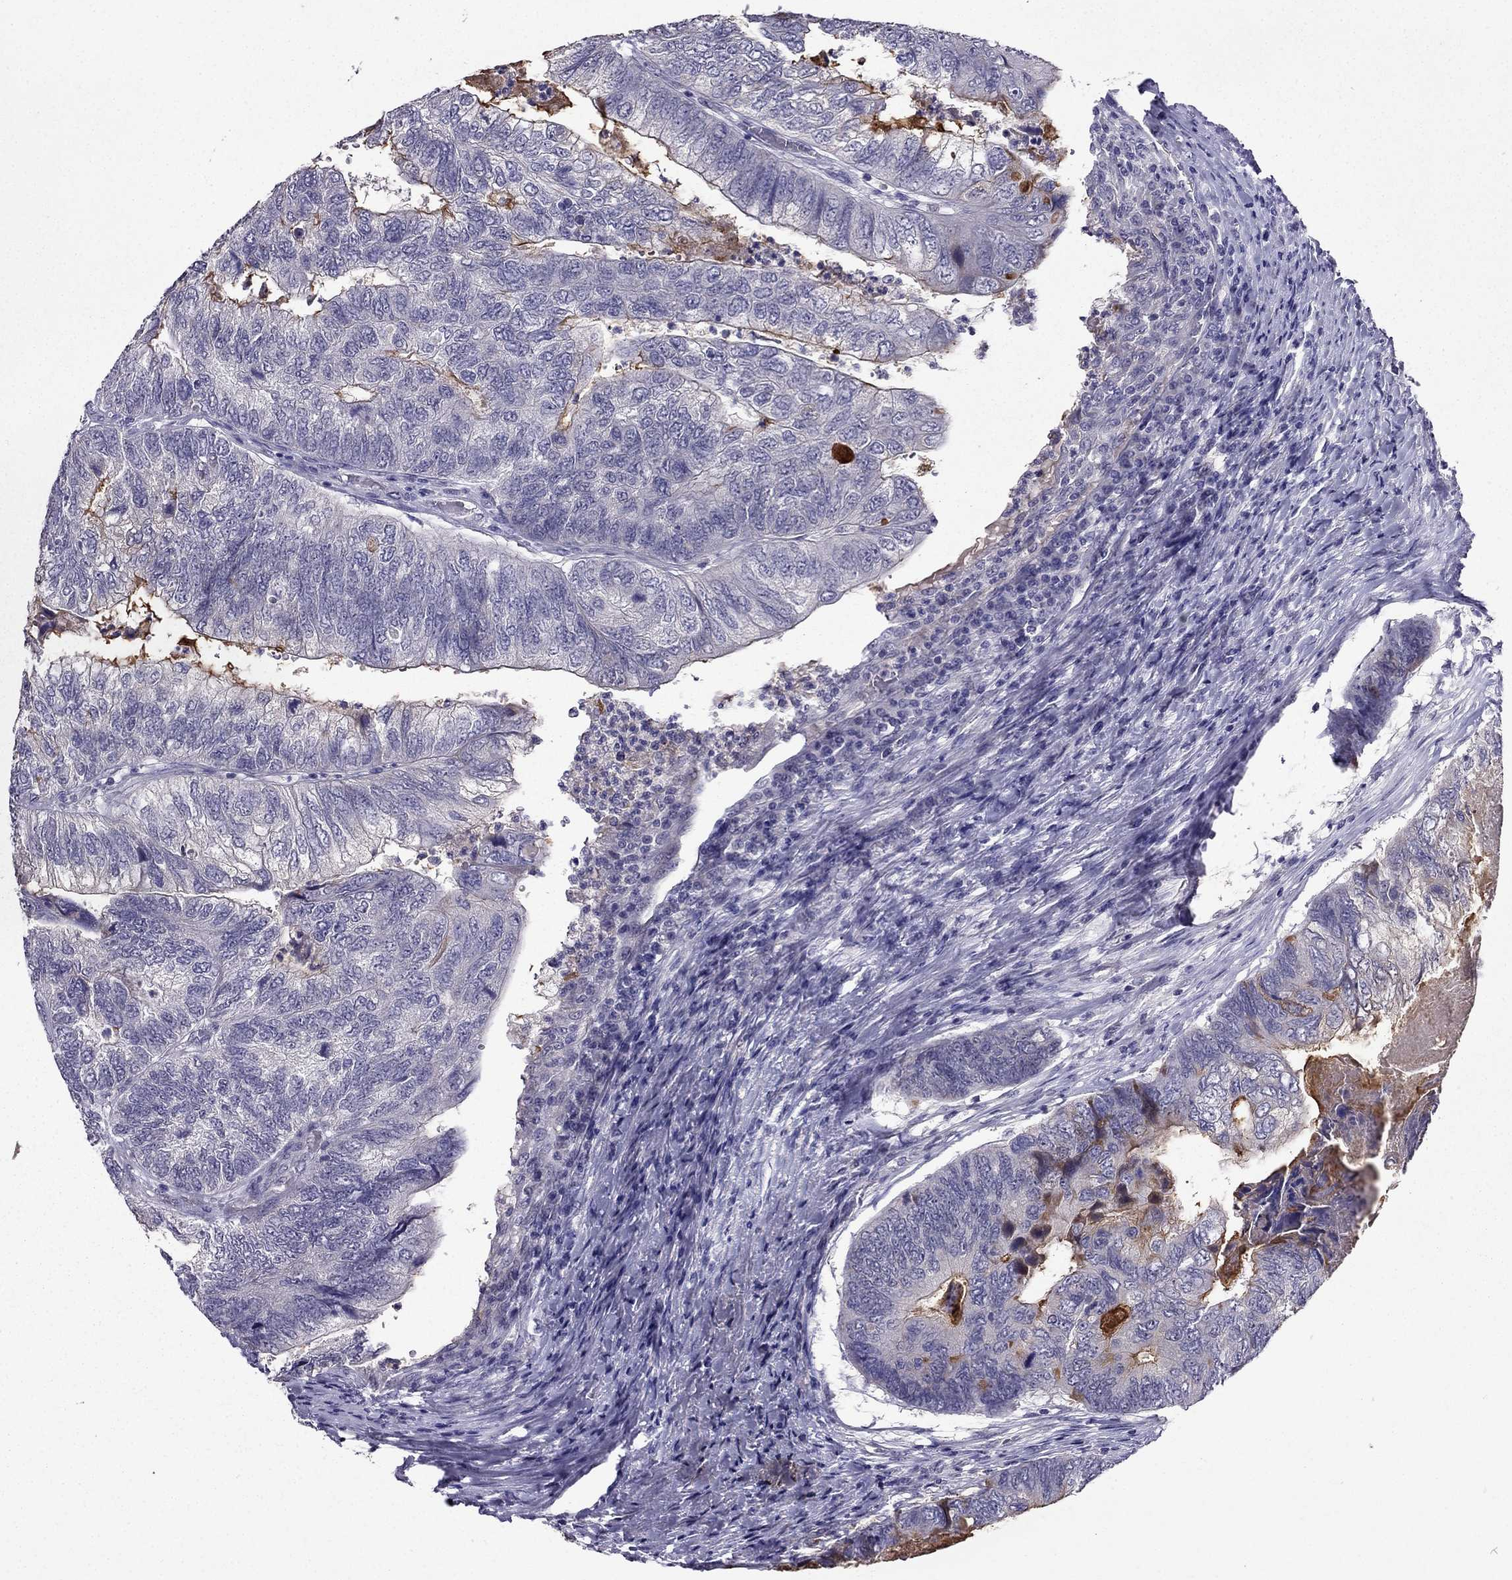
{"staining": {"intensity": "weak", "quantity": "<25%", "location": "cytoplasmic/membranous"}, "tissue": "colorectal cancer", "cell_type": "Tumor cells", "image_type": "cancer", "snomed": [{"axis": "morphology", "description": "Adenocarcinoma, NOS"}, {"axis": "topography", "description": "Colon"}], "caption": "IHC histopathology image of human colorectal adenocarcinoma stained for a protein (brown), which demonstrates no staining in tumor cells.", "gene": "DUSP15", "patient": {"sex": "female", "age": 67}}